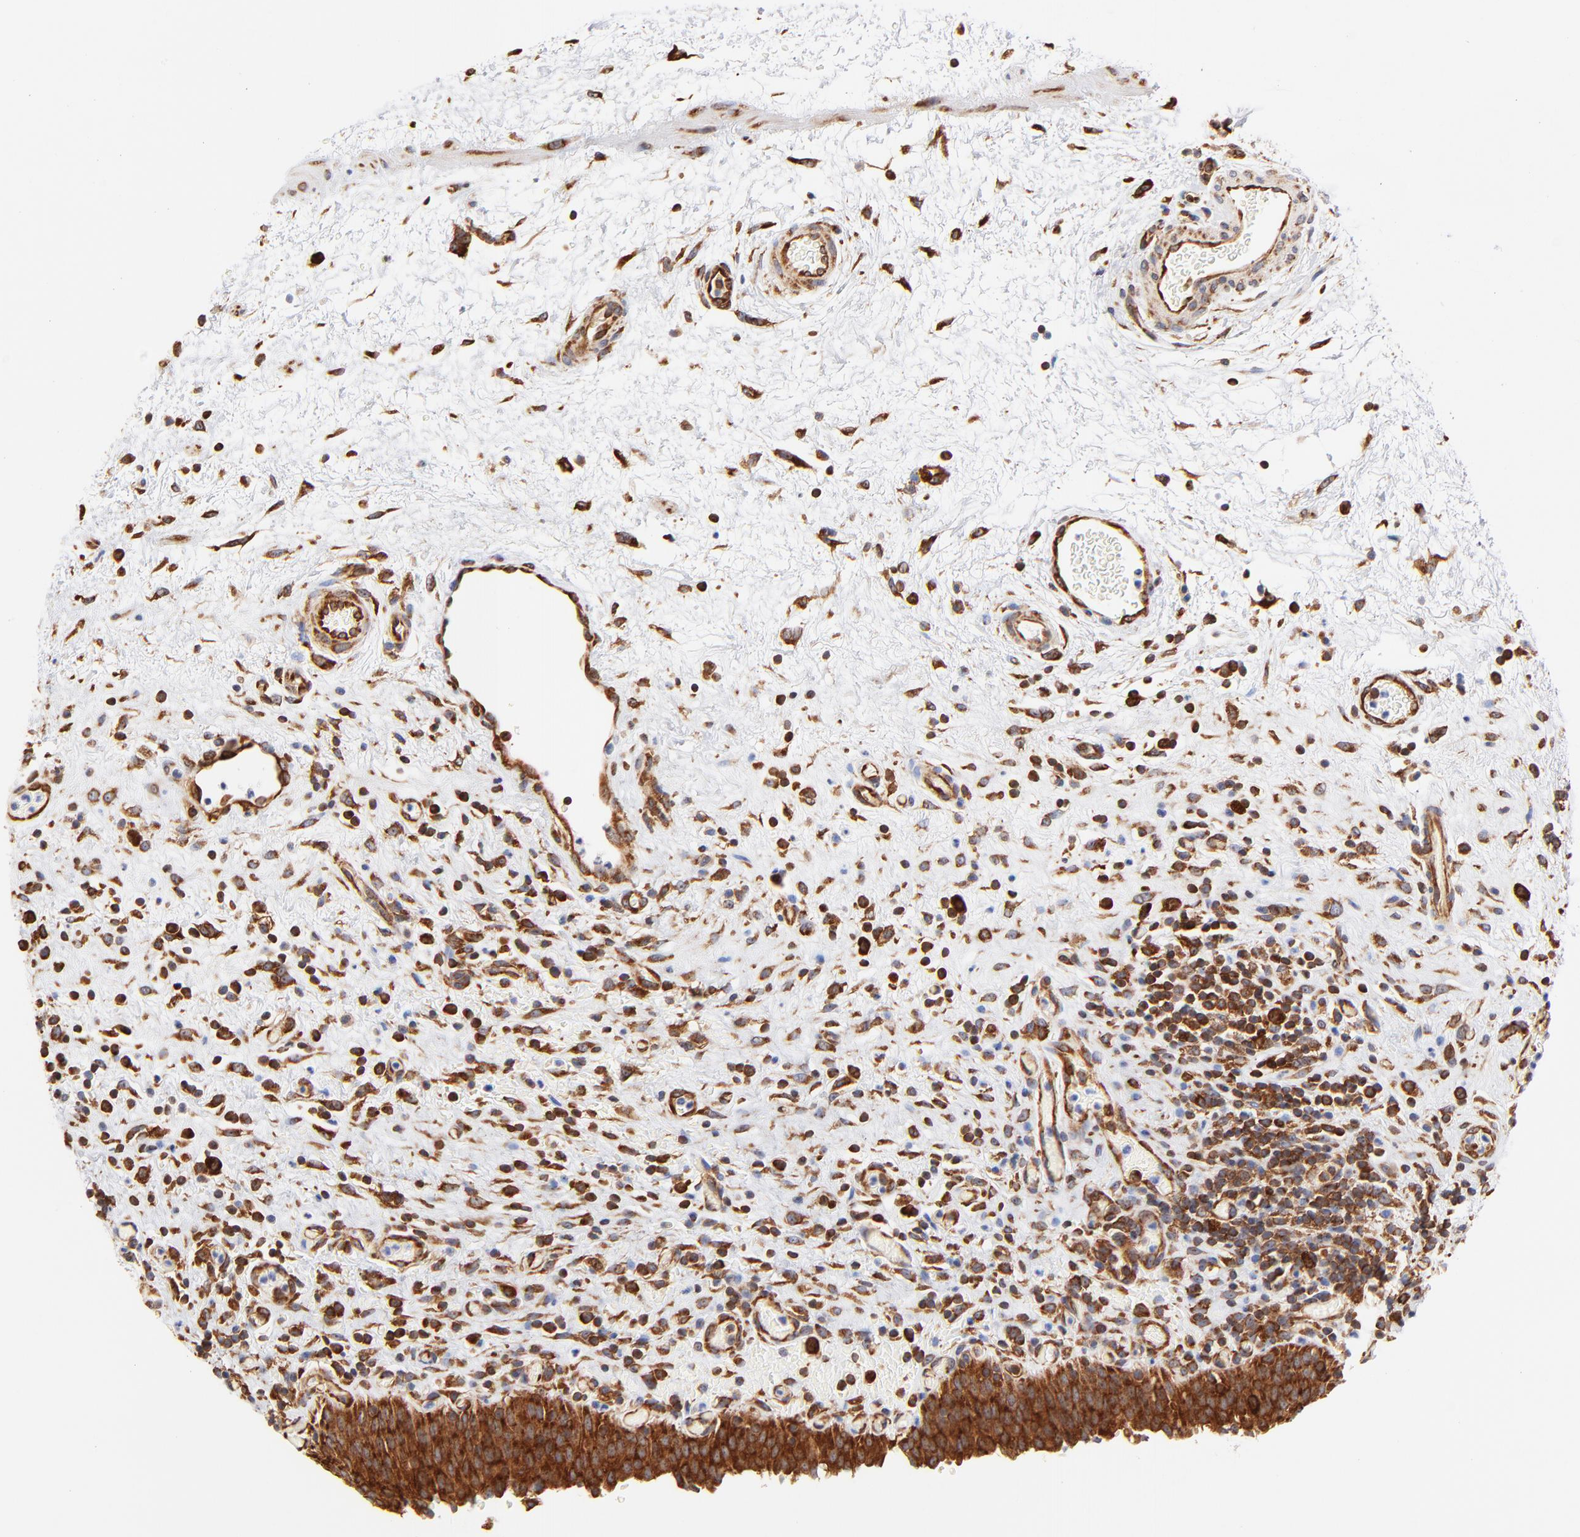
{"staining": {"intensity": "strong", "quantity": ">75%", "location": "cytoplasmic/membranous"}, "tissue": "urinary bladder", "cell_type": "Urothelial cells", "image_type": "normal", "snomed": [{"axis": "morphology", "description": "Normal tissue, NOS"}, {"axis": "topography", "description": "Urinary bladder"}], "caption": "Protein expression analysis of benign urinary bladder displays strong cytoplasmic/membranous expression in approximately >75% of urothelial cells.", "gene": "RPL27", "patient": {"sex": "male", "age": 51}}